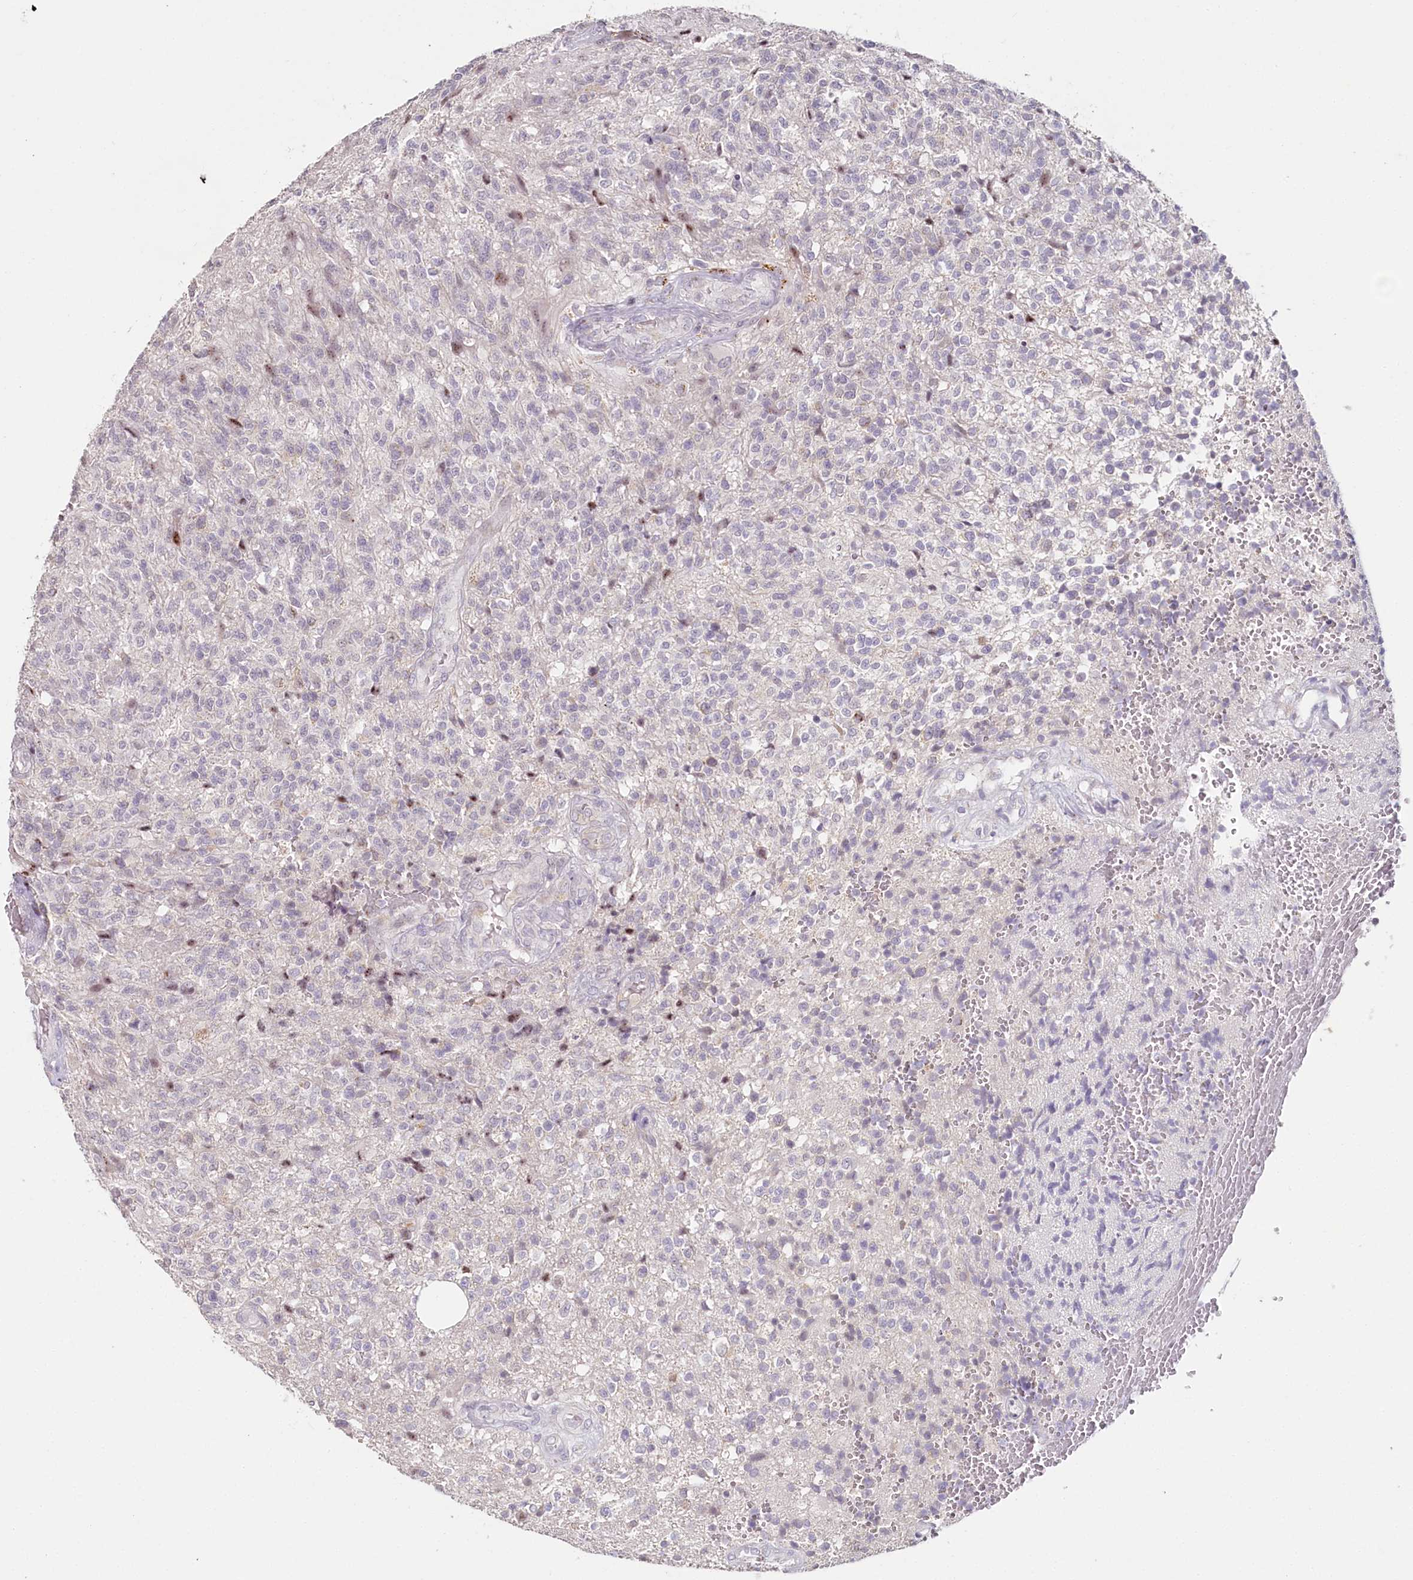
{"staining": {"intensity": "negative", "quantity": "none", "location": "none"}, "tissue": "glioma", "cell_type": "Tumor cells", "image_type": "cancer", "snomed": [{"axis": "morphology", "description": "Glioma, malignant, High grade"}, {"axis": "topography", "description": "Brain"}], "caption": "This is an IHC micrograph of human malignant glioma (high-grade). There is no staining in tumor cells.", "gene": "HPD", "patient": {"sex": "male", "age": 56}}